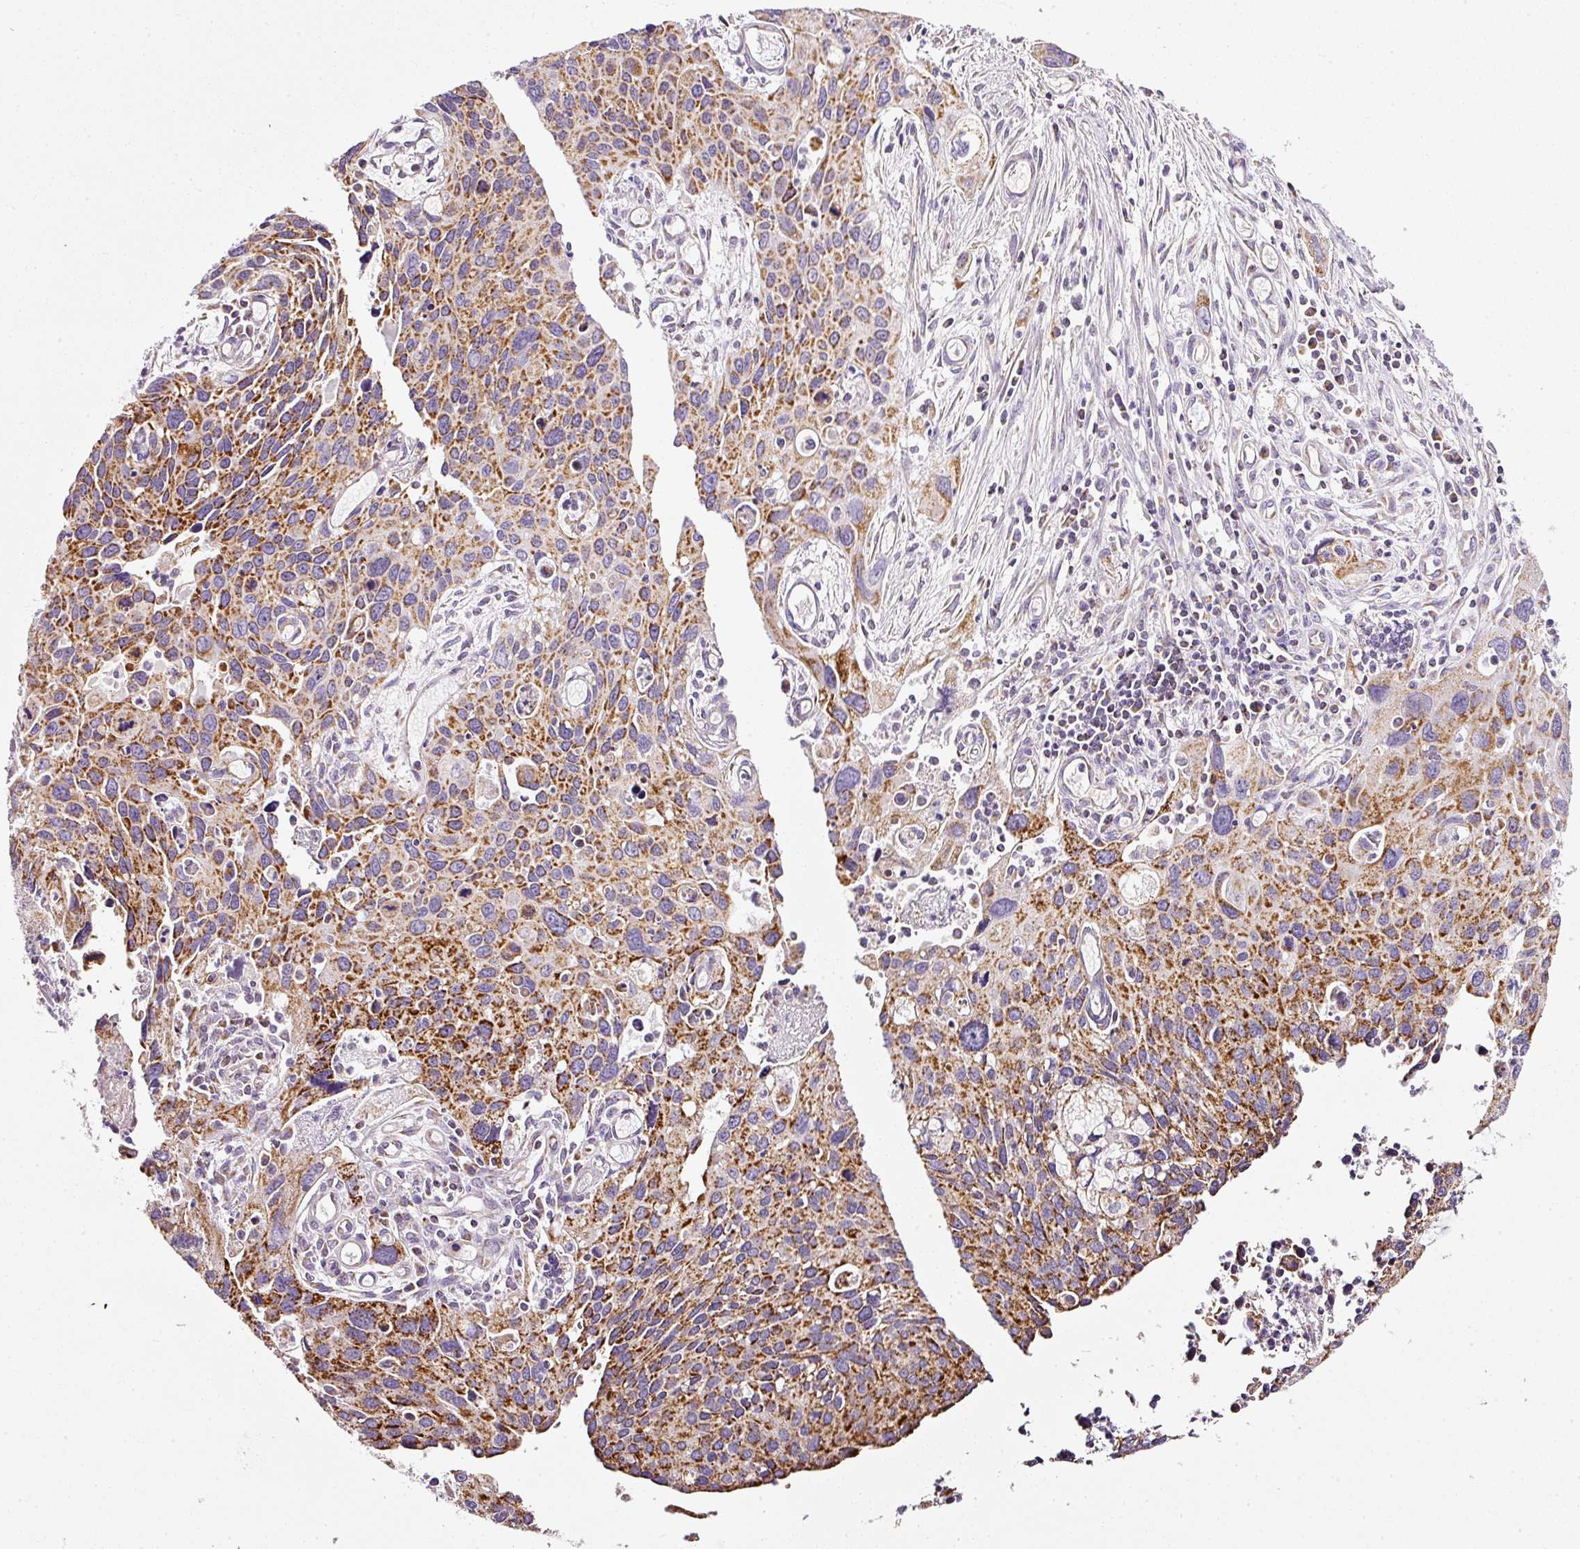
{"staining": {"intensity": "moderate", "quantity": ">75%", "location": "cytoplasmic/membranous"}, "tissue": "cervical cancer", "cell_type": "Tumor cells", "image_type": "cancer", "snomed": [{"axis": "morphology", "description": "Squamous cell carcinoma, NOS"}, {"axis": "topography", "description": "Cervix"}], "caption": "Immunohistochemistry (IHC) histopathology image of human cervical cancer (squamous cell carcinoma) stained for a protein (brown), which displays medium levels of moderate cytoplasmic/membranous expression in approximately >75% of tumor cells.", "gene": "SDHA", "patient": {"sex": "female", "age": 55}}